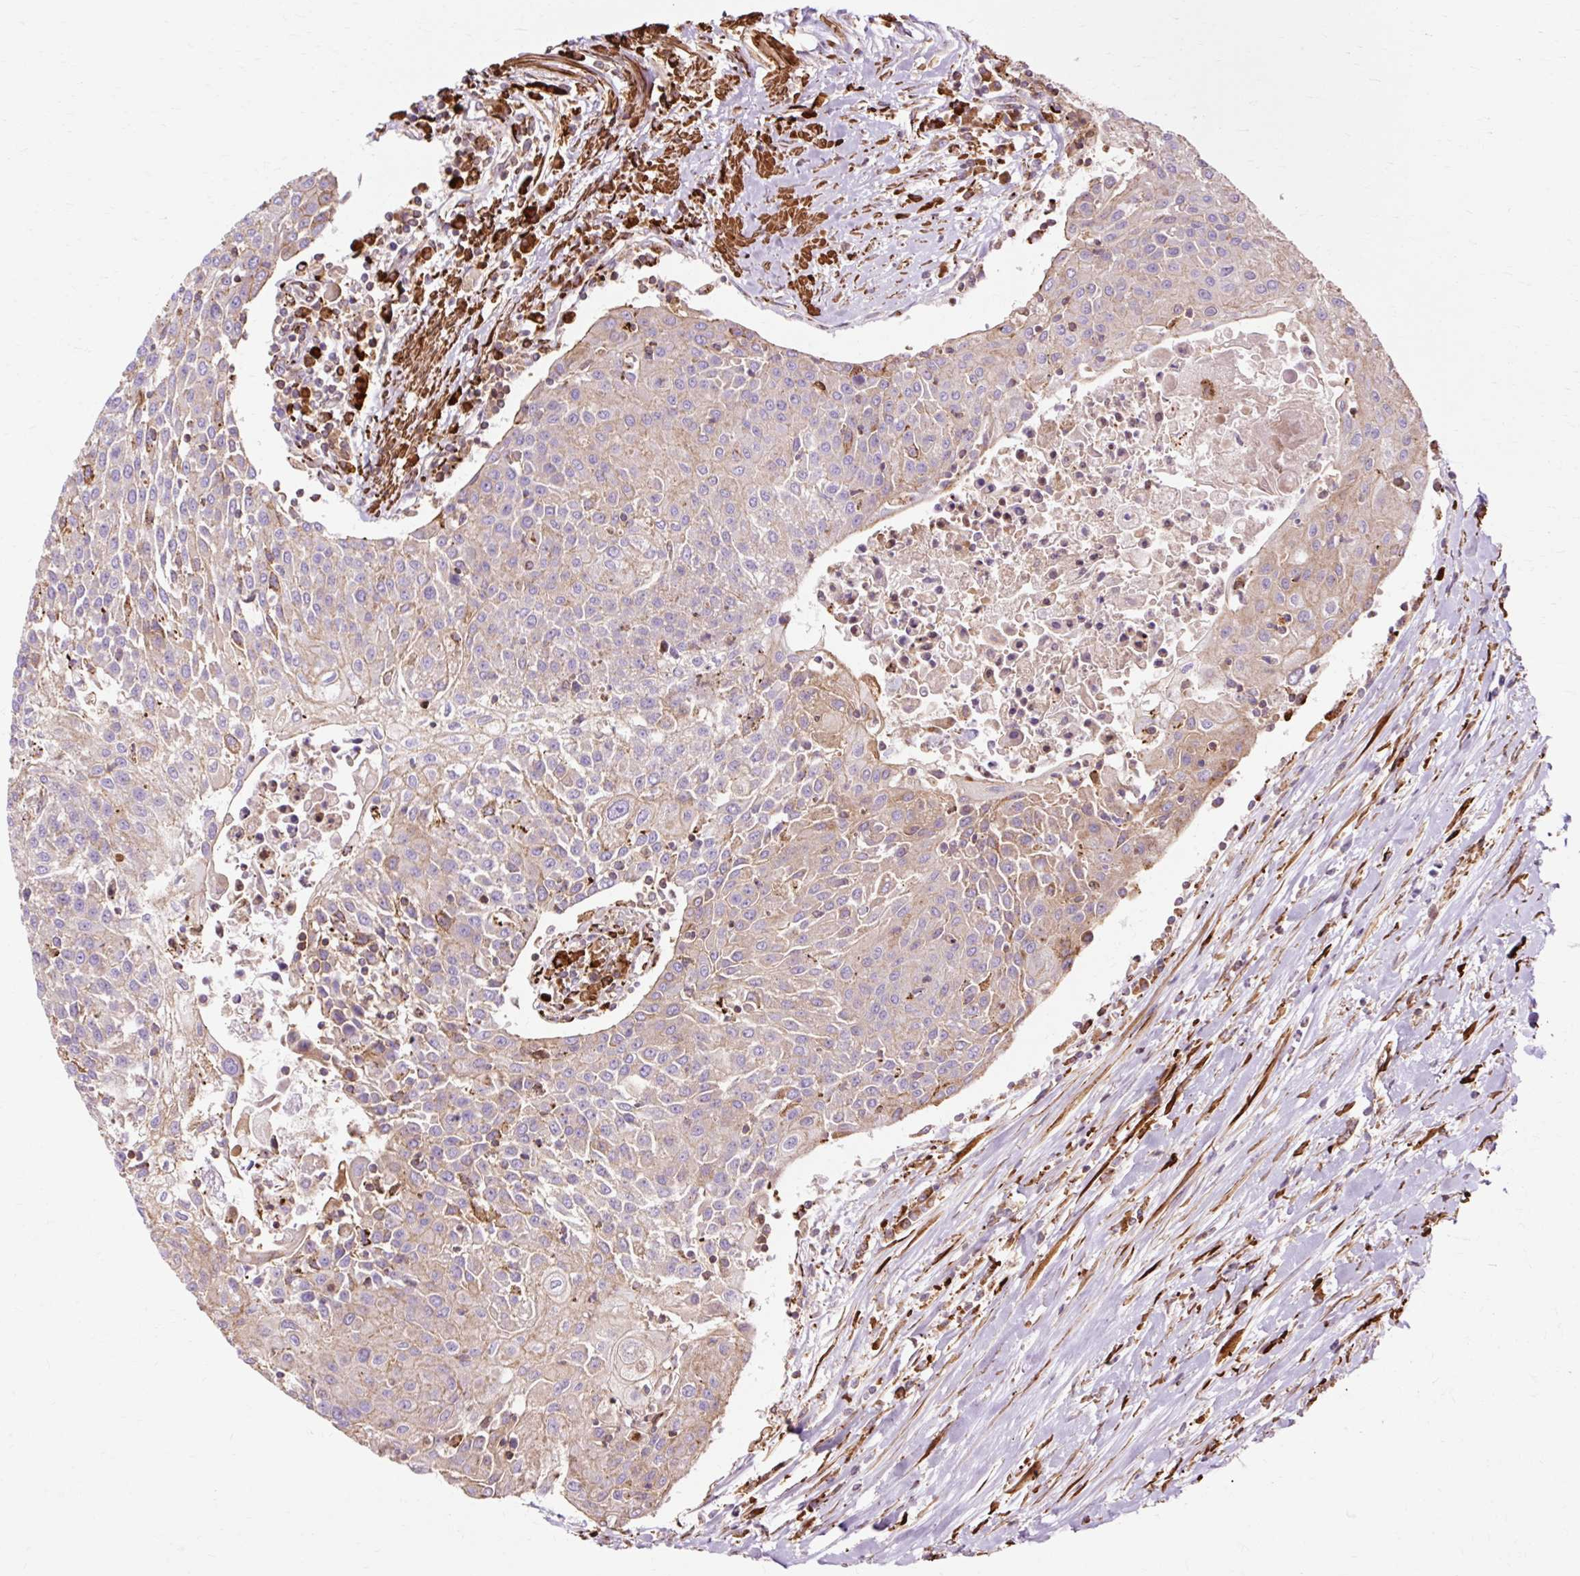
{"staining": {"intensity": "weak", "quantity": "<25%", "location": "cytoplasmic/membranous"}, "tissue": "urothelial cancer", "cell_type": "Tumor cells", "image_type": "cancer", "snomed": [{"axis": "morphology", "description": "Urothelial carcinoma, High grade"}, {"axis": "topography", "description": "Urinary bladder"}], "caption": "A high-resolution photomicrograph shows immunohistochemistry (IHC) staining of urothelial cancer, which displays no significant expression in tumor cells.", "gene": "TBC1D2B", "patient": {"sex": "female", "age": 85}}